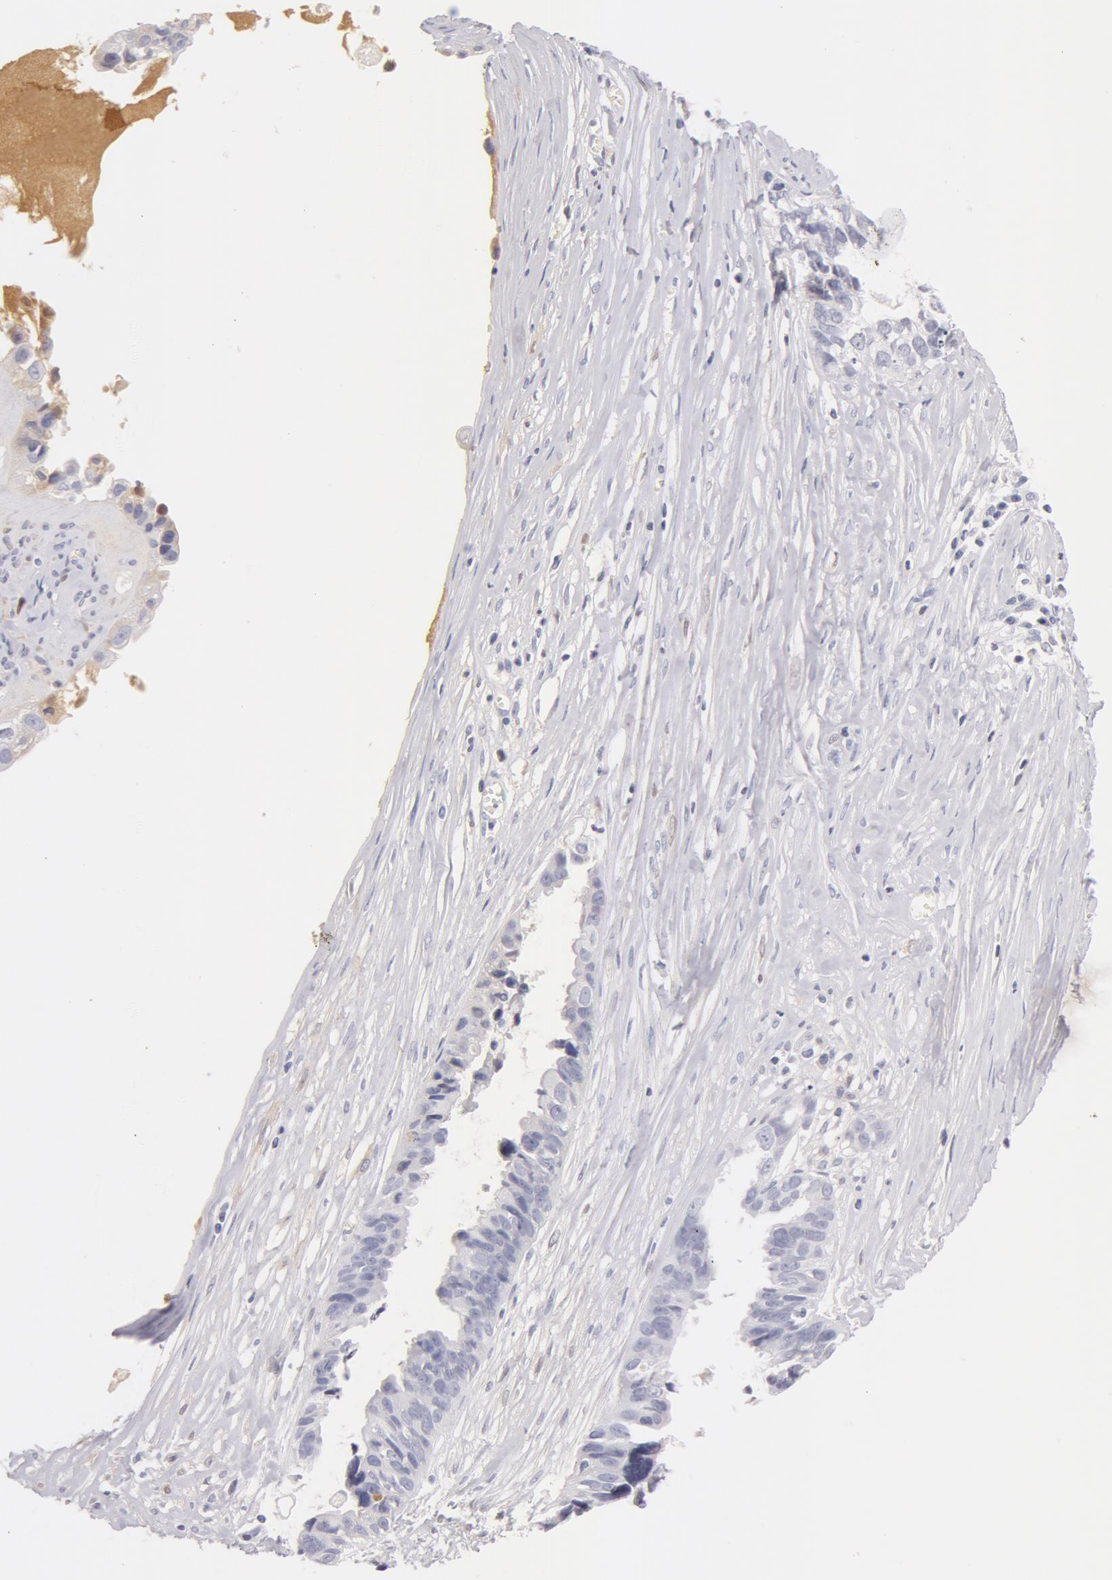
{"staining": {"intensity": "negative", "quantity": "none", "location": "none"}, "tissue": "ovarian cancer", "cell_type": "Tumor cells", "image_type": "cancer", "snomed": [{"axis": "morphology", "description": "Carcinoma, endometroid"}, {"axis": "topography", "description": "Ovary"}], "caption": "Immunohistochemistry micrograph of endometroid carcinoma (ovarian) stained for a protein (brown), which shows no staining in tumor cells.", "gene": "AHSG", "patient": {"sex": "female", "age": 85}}